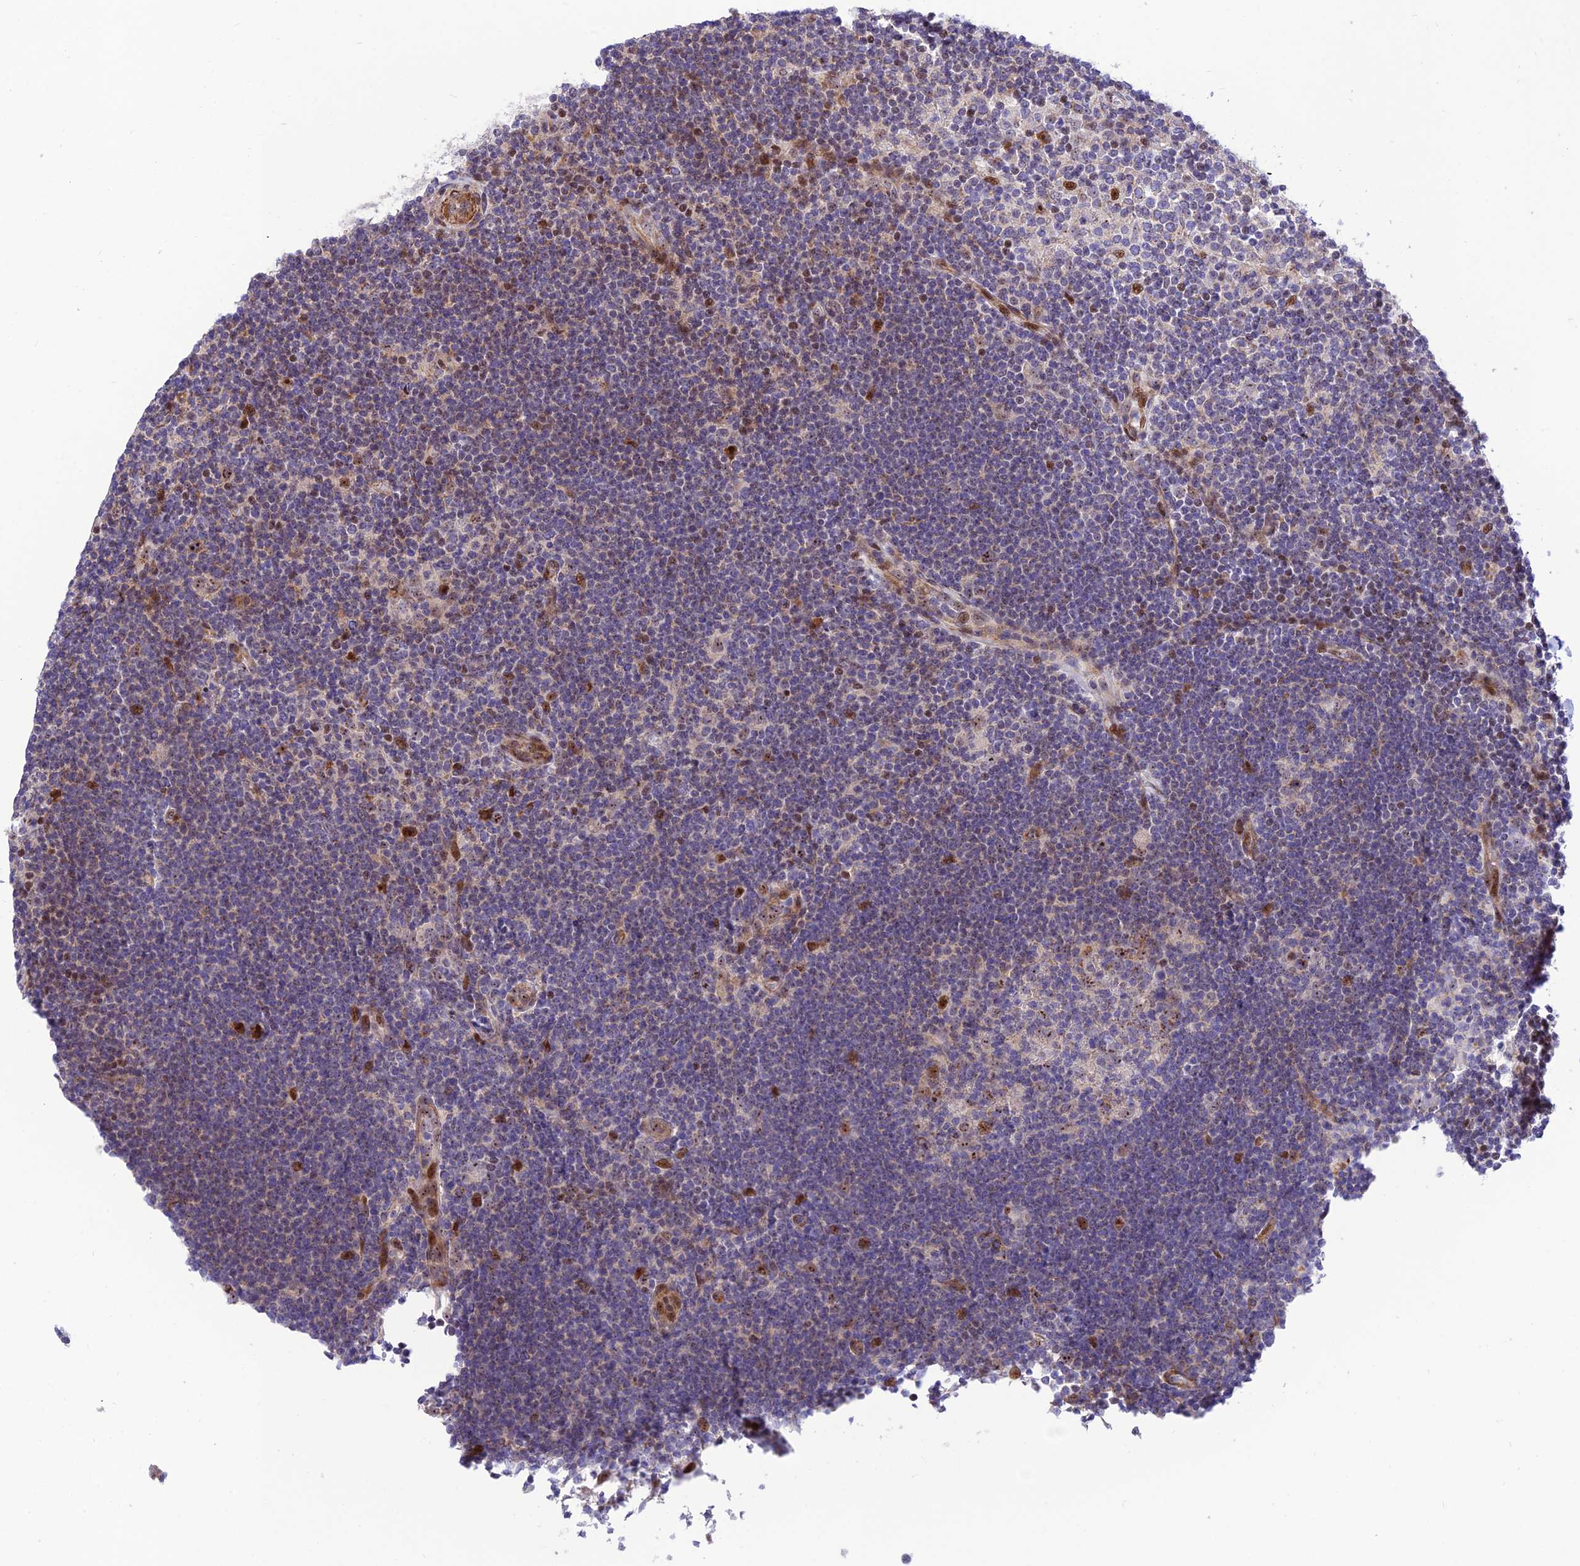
{"staining": {"intensity": "weak", "quantity": "25%-75%", "location": "nuclear"}, "tissue": "lymphoma", "cell_type": "Tumor cells", "image_type": "cancer", "snomed": [{"axis": "morphology", "description": "Hodgkin's disease, NOS"}, {"axis": "topography", "description": "Lymph node"}], "caption": "Immunohistochemistry (IHC) photomicrograph of neoplastic tissue: lymphoma stained using IHC displays low levels of weak protein expression localized specifically in the nuclear of tumor cells, appearing as a nuclear brown color.", "gene": "KBTBD7", "patient": {"sex": "female", "age": 57}}